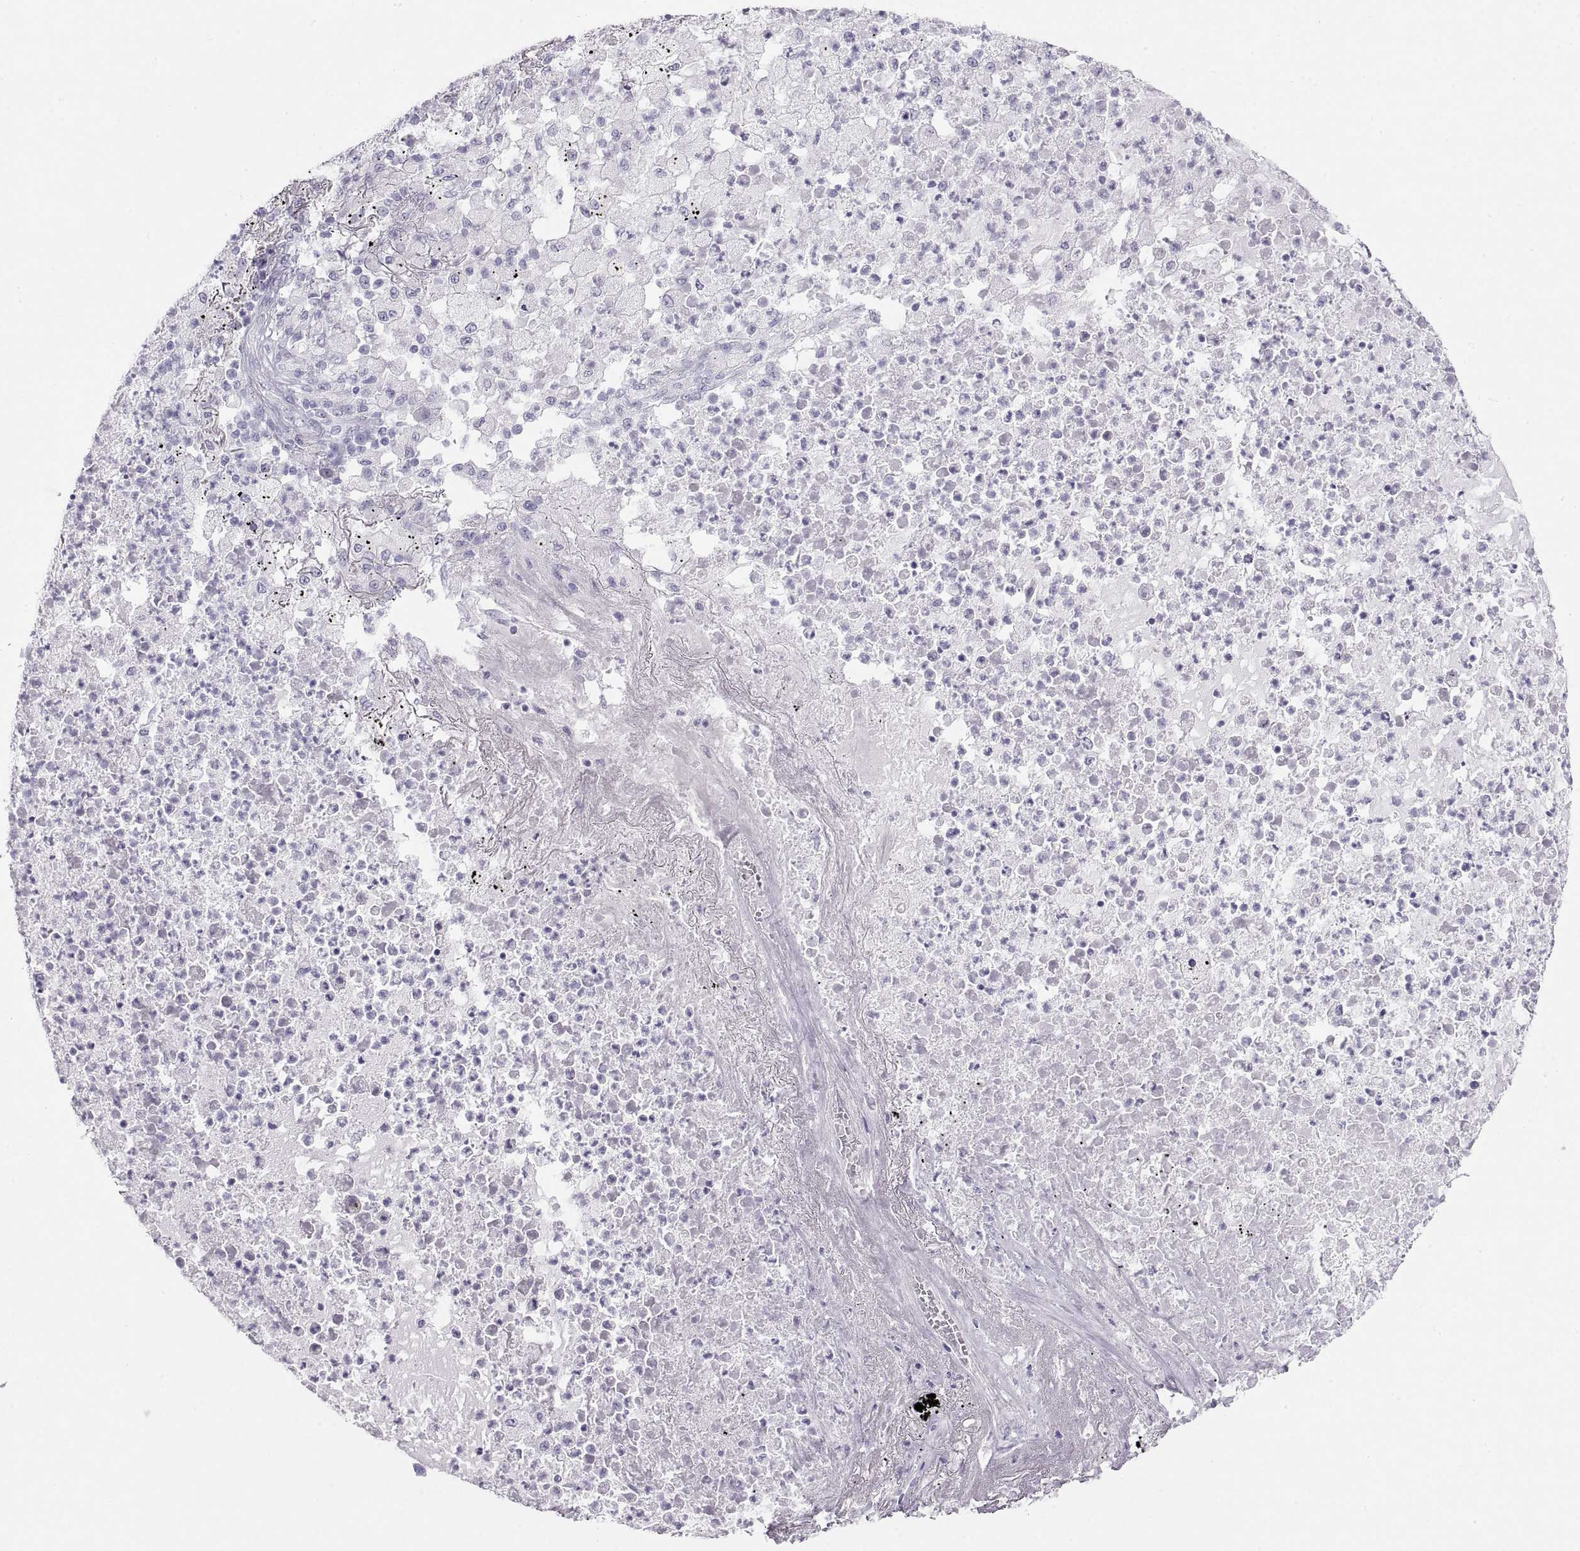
{"staining": {"intensity": "negative", "quantity": "none", "location": "none"}, "tissue": "lung cancer", "cell_type": "Tumor cells", "image_type": "cancer", "snomed": [{"axis": "morphology", "description": "Adenocarcinoma, NOS"}, {"axis": "topography", "description": "Lung"}], "caption": "Tumor cells show no significant positivity in lung adenocarcinoma.", "gene": "SEMG1", "patient": {"sex": "female", "age": 73}}